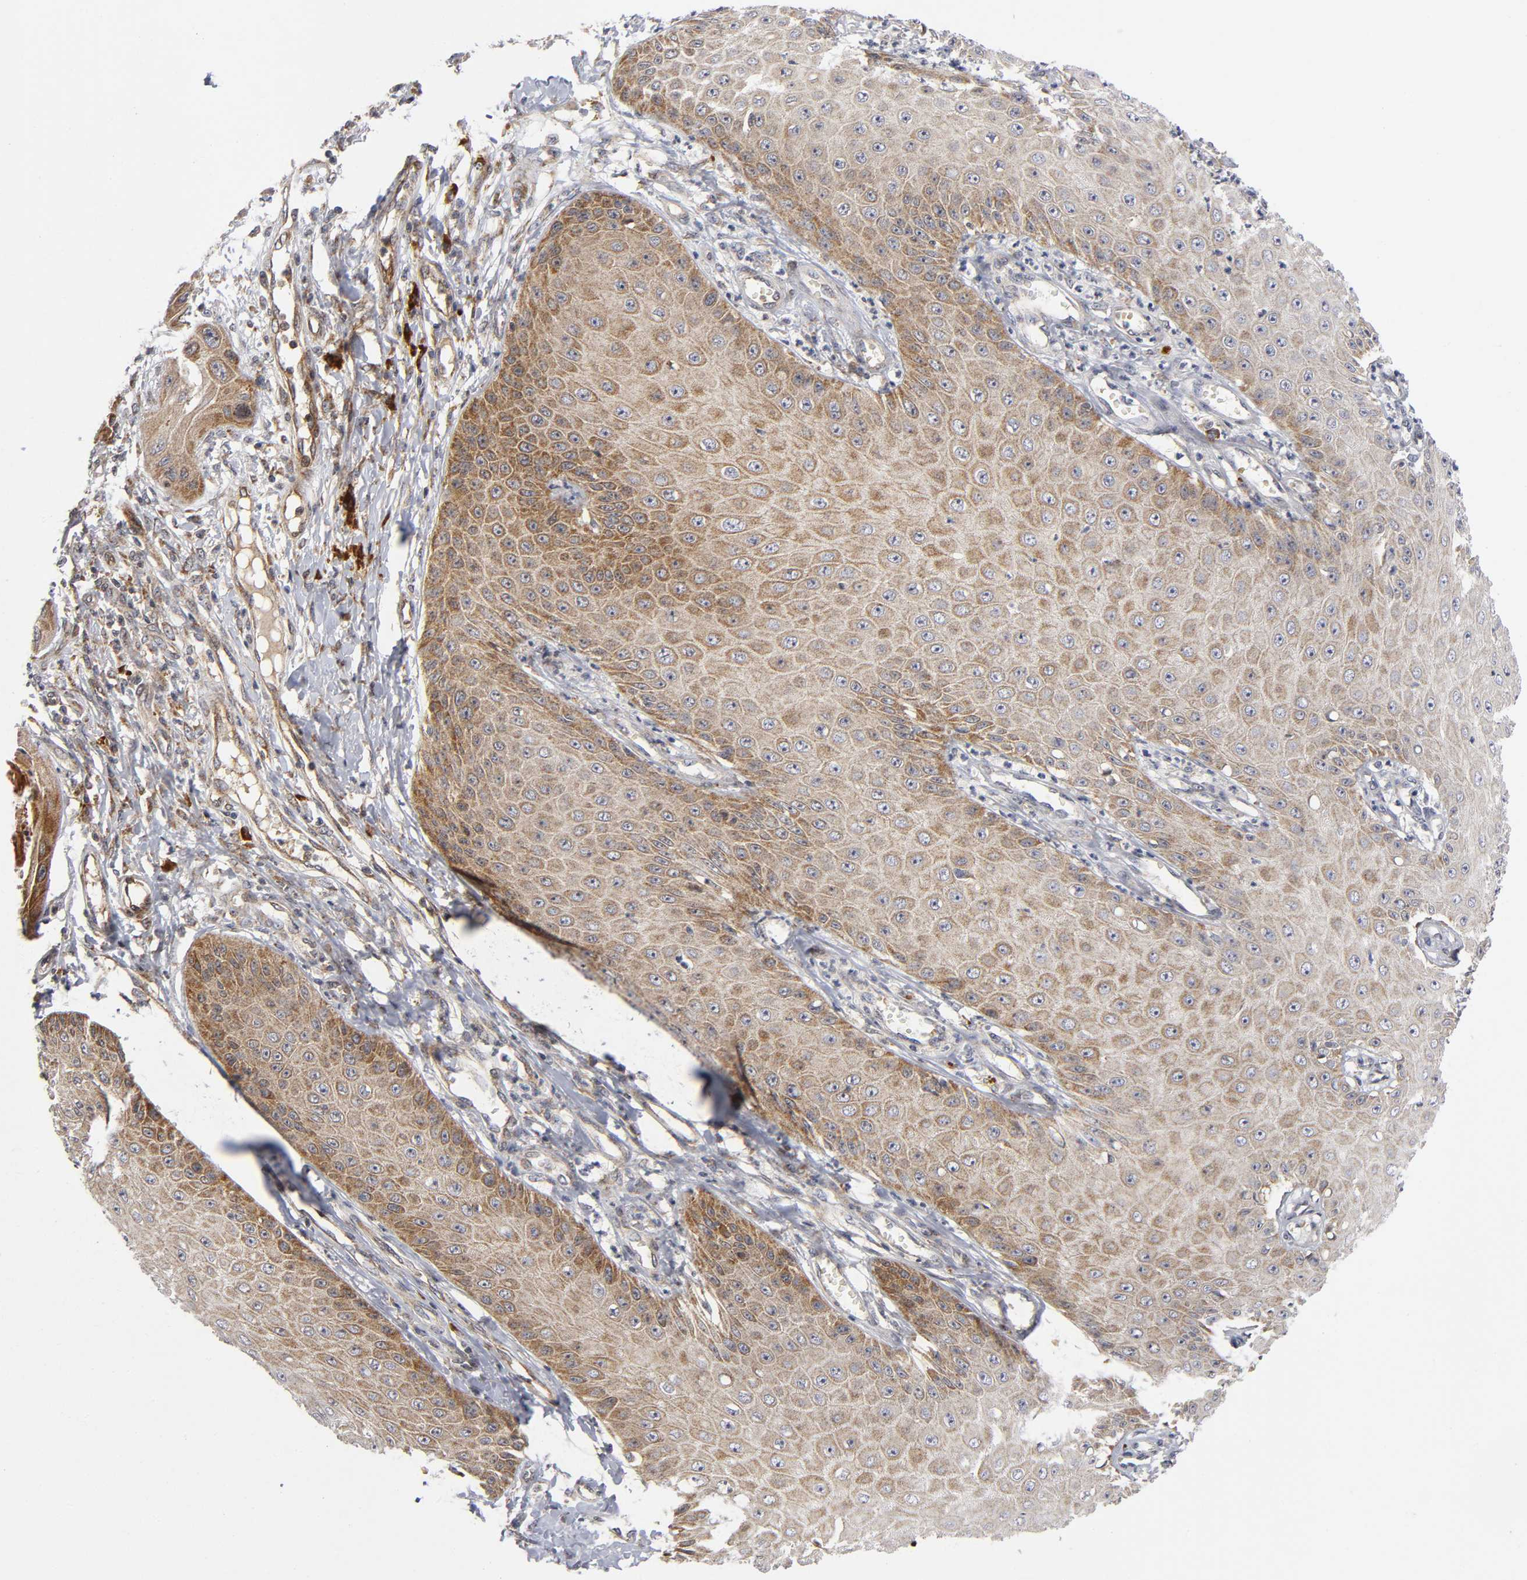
{"staining": {"intensity": "moderate", "quantity": ">75%", "location": "cytoplasmic/membranous"}, "tissue": "skin cancer", "cell_type": "Tumor cells", "image_type": "cancer", "snomed": [{"axis": "morphology", "description": "Squamous cell carcinoma, NOS"}, {"axis": "topography", "description": "Skin"}], "caption": "Tumor cells exhibit medium levels of moderate cytoplasmic/membranous positivity in approximately >75% of cells in skin cancer (squamous cell carcinoma). (DAB IHC, brown staining for protein, blue staining for nuclei).", "gene": "EIF5", "patient": {"sex": "female", "age": 40}}